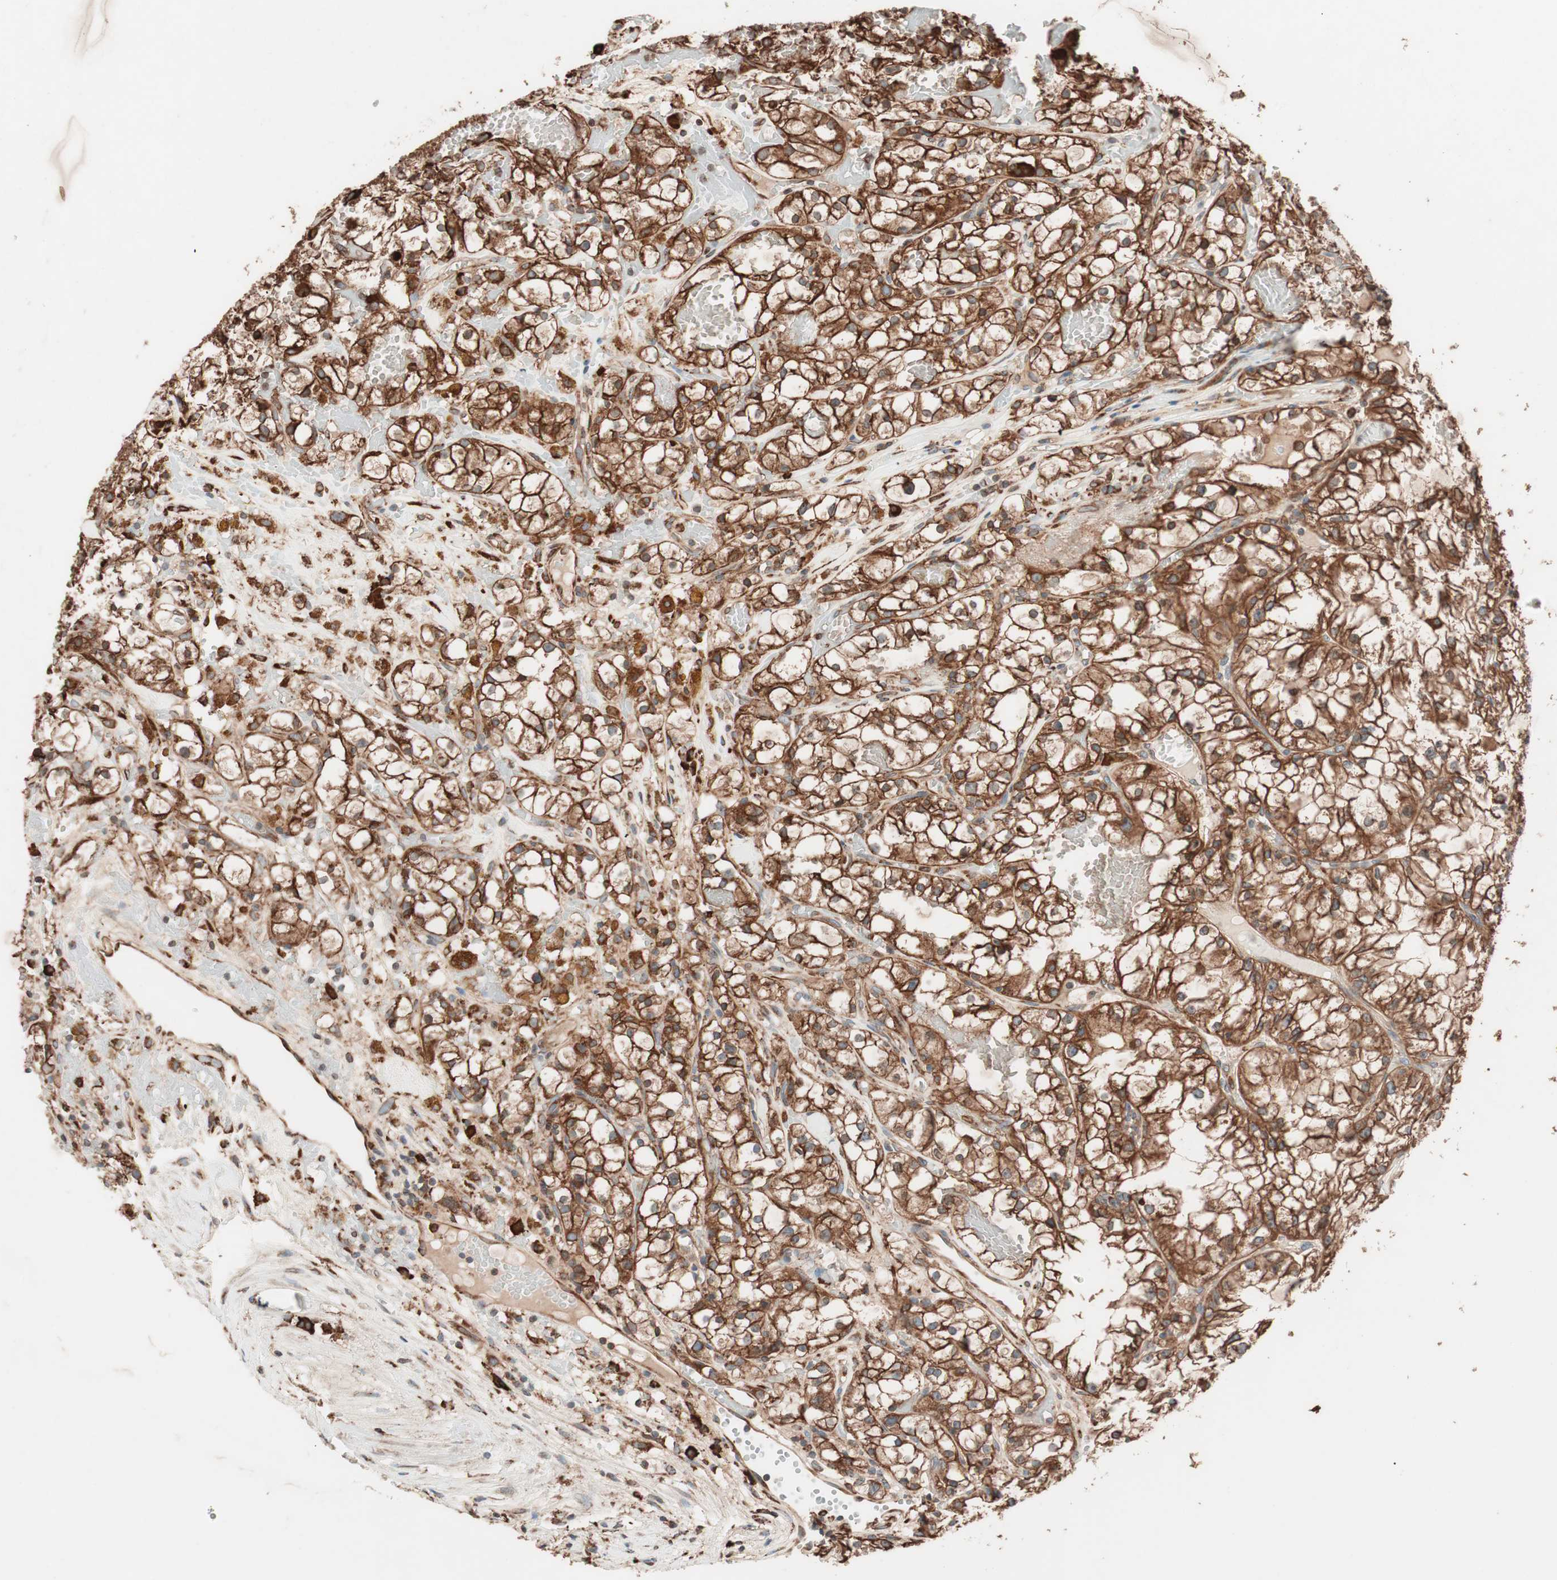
{"staining": {"intensity": "strong", "quantity": ">75%", "location": "cytoplasmic/membranous"}, "tissue": "renal cancer", "cell_type": "Tumor cells", "image_type": "cancer", "snomed": [{"axis": "morphology", "description": "Adenocarcinoma, NOS"}, {"axis": "topography", "description": "Kidney"}], "caption": "Approximately >75% of tumor cells in renal adenocarcinoma reveal strong cytoplasmic/membranous protein staining as visualized by brown immunohistochemical staining.", "gene": "VEGFA", "patient": {"sex": "male", "age": 56}}